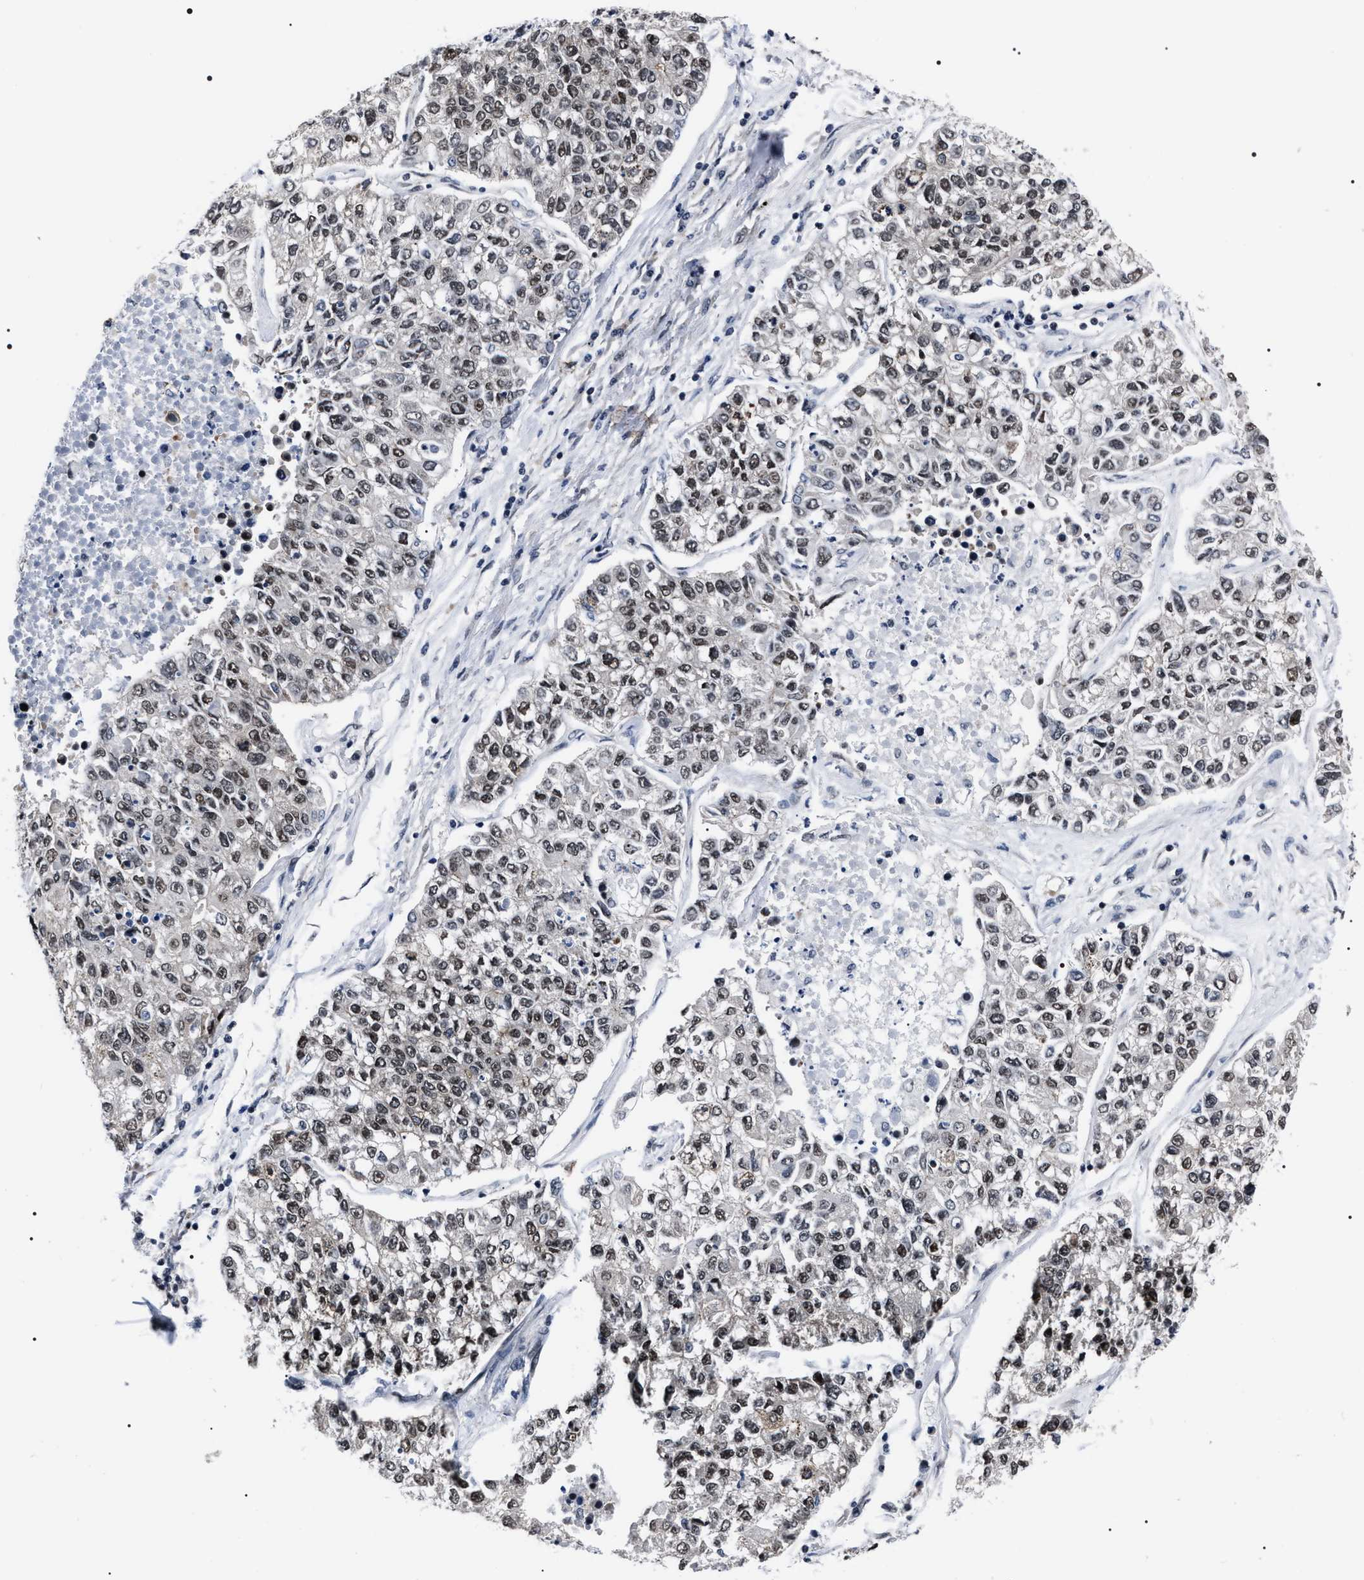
{"staining": {"intensity": "weak", "quantity": ">75%", "location": "nuclear"}, "tissue": "lung cancer", "cell_type": "Tumor cells", "image_type": "cancer", "snomed": [{"axis": "morphology", "description": "Adenocarcinoma, NOS"}, {"axis": "topography", "description": "Lung"}], "caption": "Lung cancer (adenocarcinoma) stained with DAB IHC exhibits low levels of weak nuclear staining in about >75% of tumor cells.", "gene": "CSNK2A1", "patient": {"sex": "male", "age": 49}}